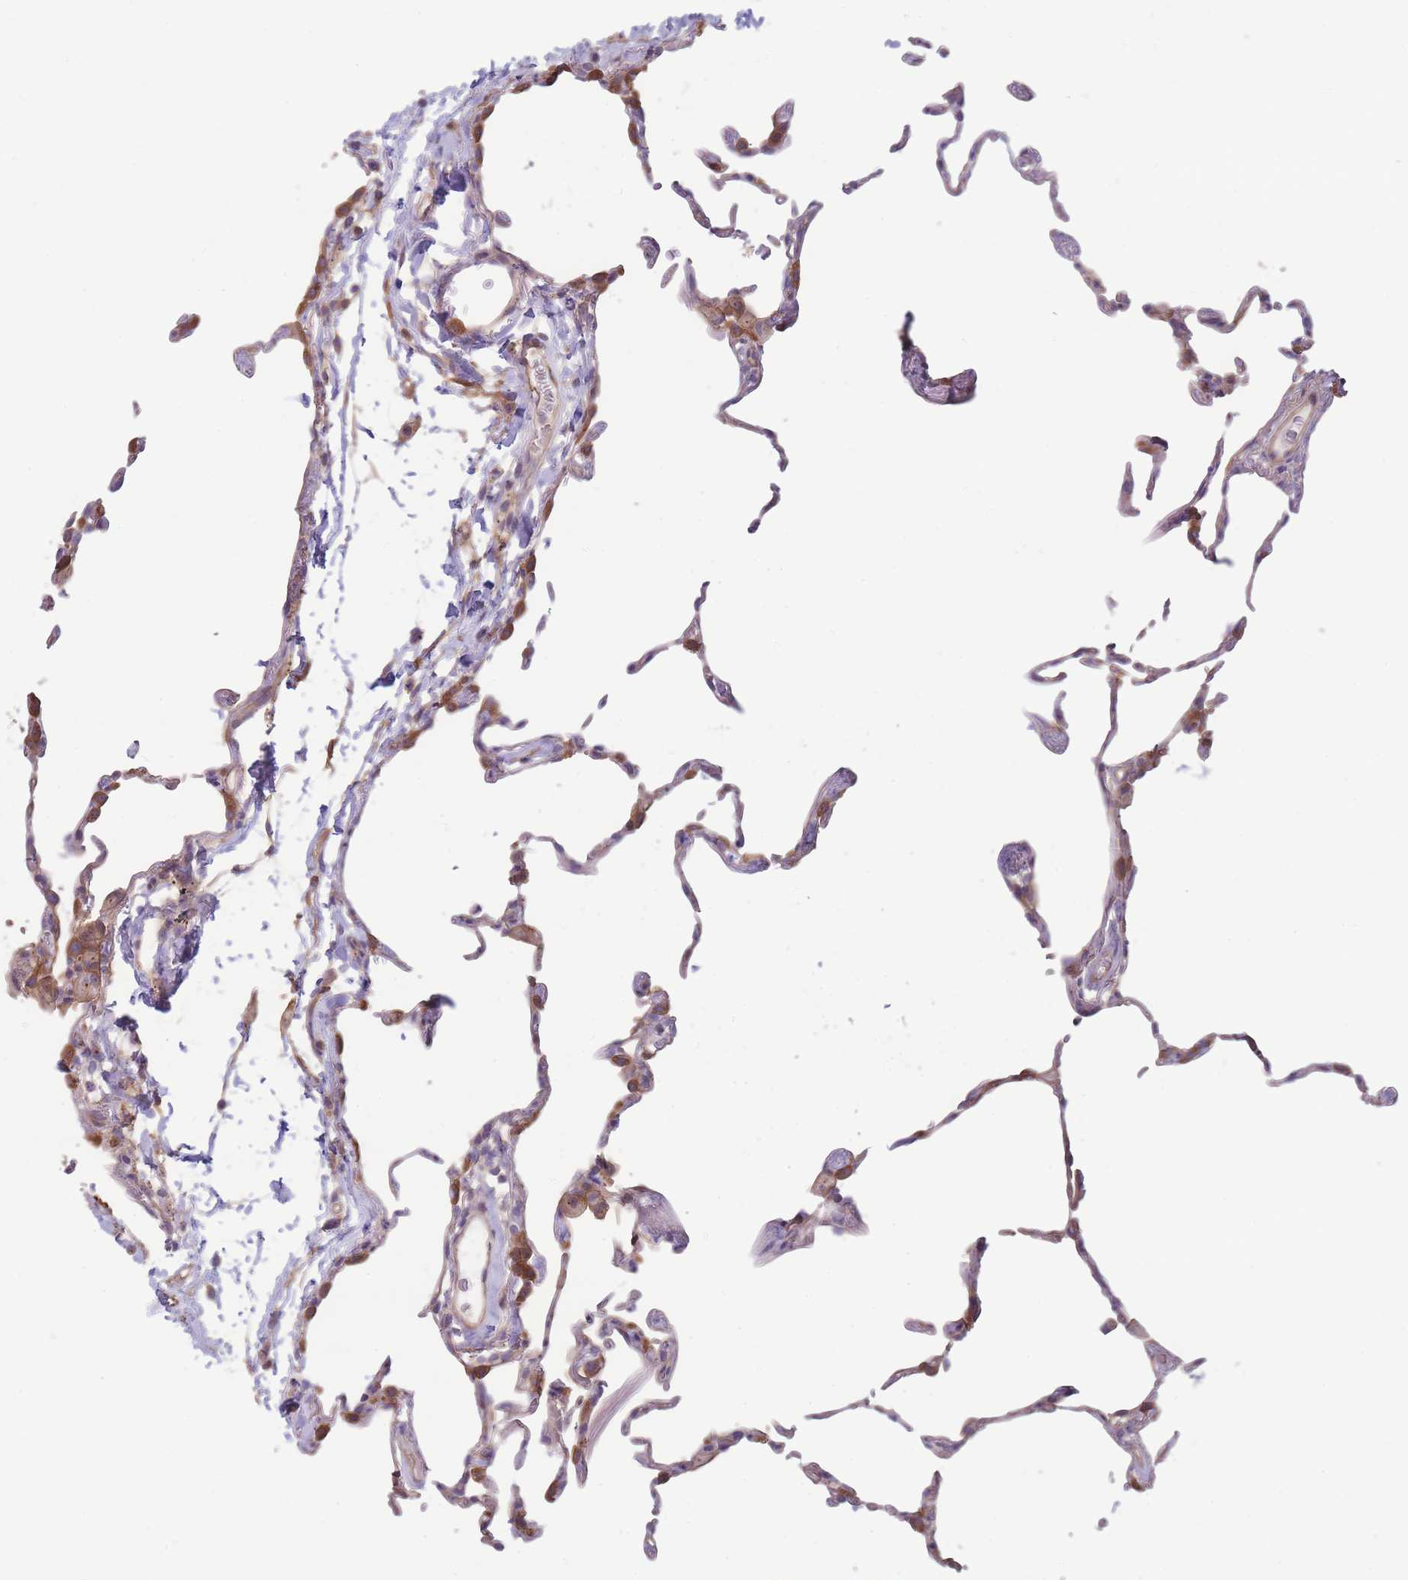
{"staining": {"intensity": "moderate", "quantity": "25%-75%", "location": "cytoplasmic/membranous"}, "tissue": "lung", "cell_type": "Alveolar cells", "image_type": "normal", "snomed": [{"axis": "morphology", "description": "Normal tissue, NOS"}, {"axis": "topography", "description": "Lung"}], "caption": "About 25%-75% of alveolar cells in benign lung display moderate cytoplasmic/membranous protein staining as visualized by brown immunohistochemical staining.", "gene": "STEAP3", "patient": {"sex": "female", "age": 57}}